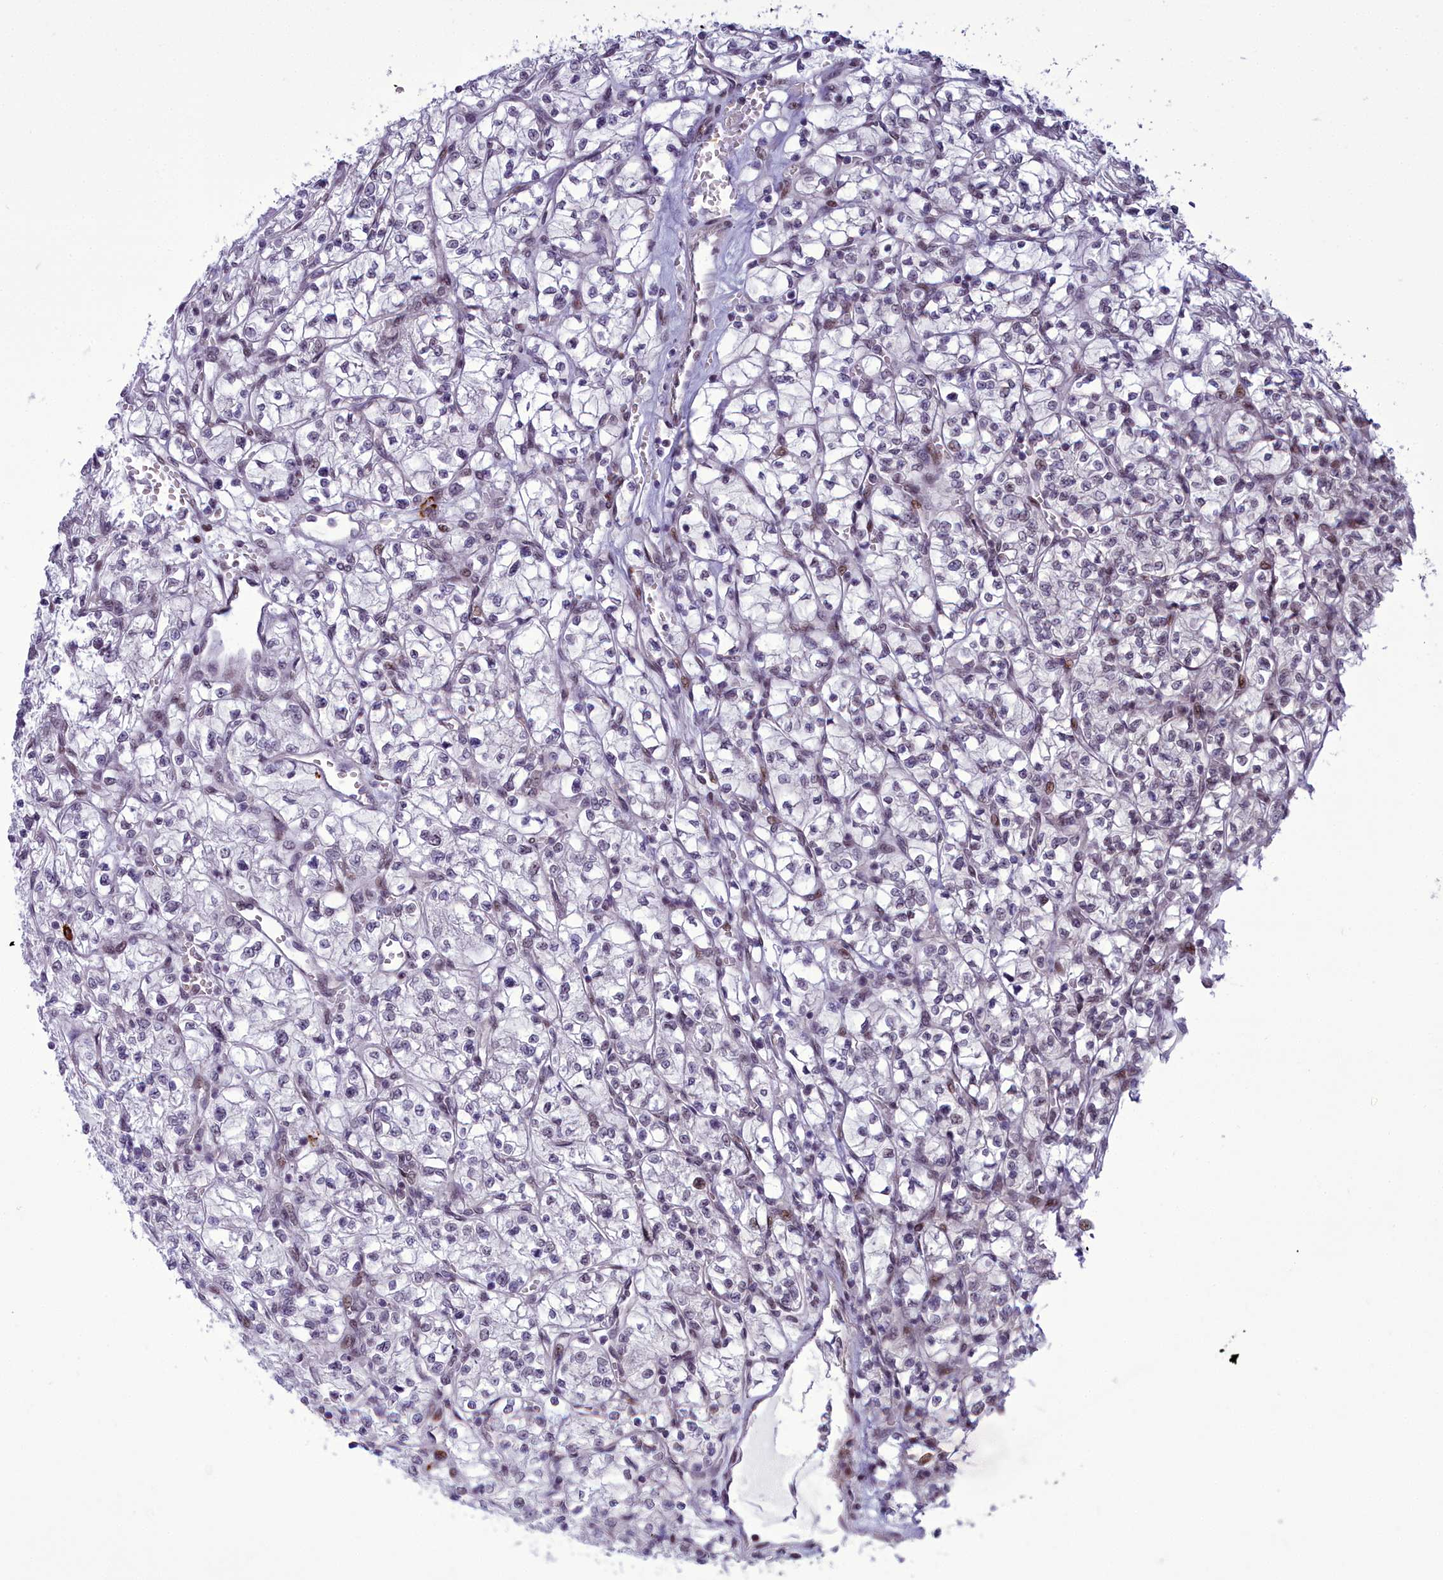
{"staining": {"intensity": "negative", "quantity": "none", "location": "none"}, "tissue": "renal cancer", "cell_type": "Tumor cells", "image_type": "cancer", "snomed": [{"axis": "morphology", "description": "Adenocarcinoma, NOS"}, {"axis": "topography", "description": "Kidney"}], "caption": "The histopathology image demonstrates no significant expression in tumor cells of adenocarcinoma (renal).", "gene": "CEACAM19", "patient": {"sex": "female", "age": 64}}